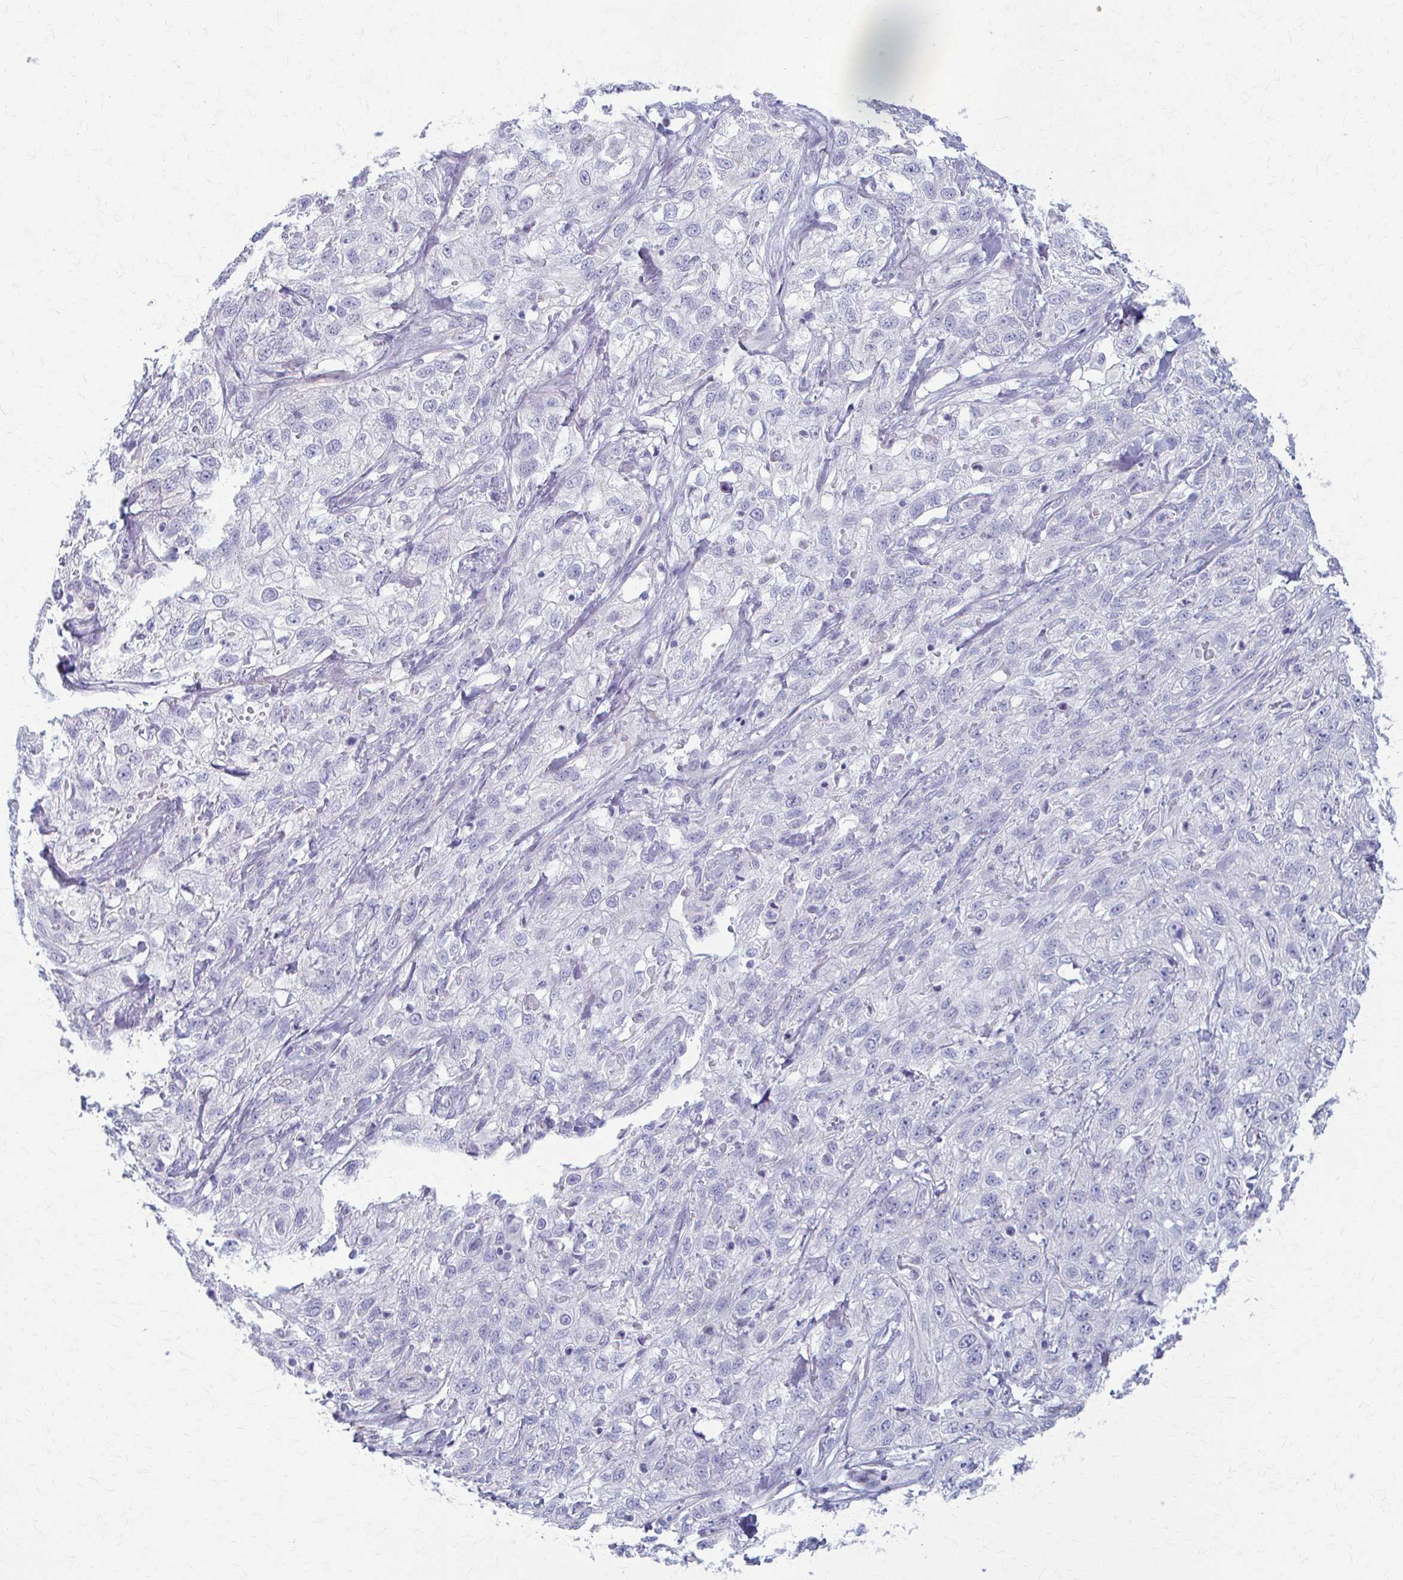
{"staining": {"intensity": "negative", "quantity": "none", "location": "none"}, "tissue": "skin cancer", "cell_type": "Tumor cells", "image_type": "cancer", "snomed": [{"axis": "morphology", "description": "Squamous cell carcinoma, NOS"}, {"axis": "topography", "description": "Skin"}, {"axis": "topography", "description": "Vulva"}], "caption": "High magnification brightfield microscopy of skin cancer (squamous cell carcinoma) stained with DAB (3,3'-diaminobenzidine) (brown) and counterstained with hematoxylin (blue): tumor cells show no significant staining.", "gene": "PRKRA", "patient": {"sex": "female", "age": 86}}